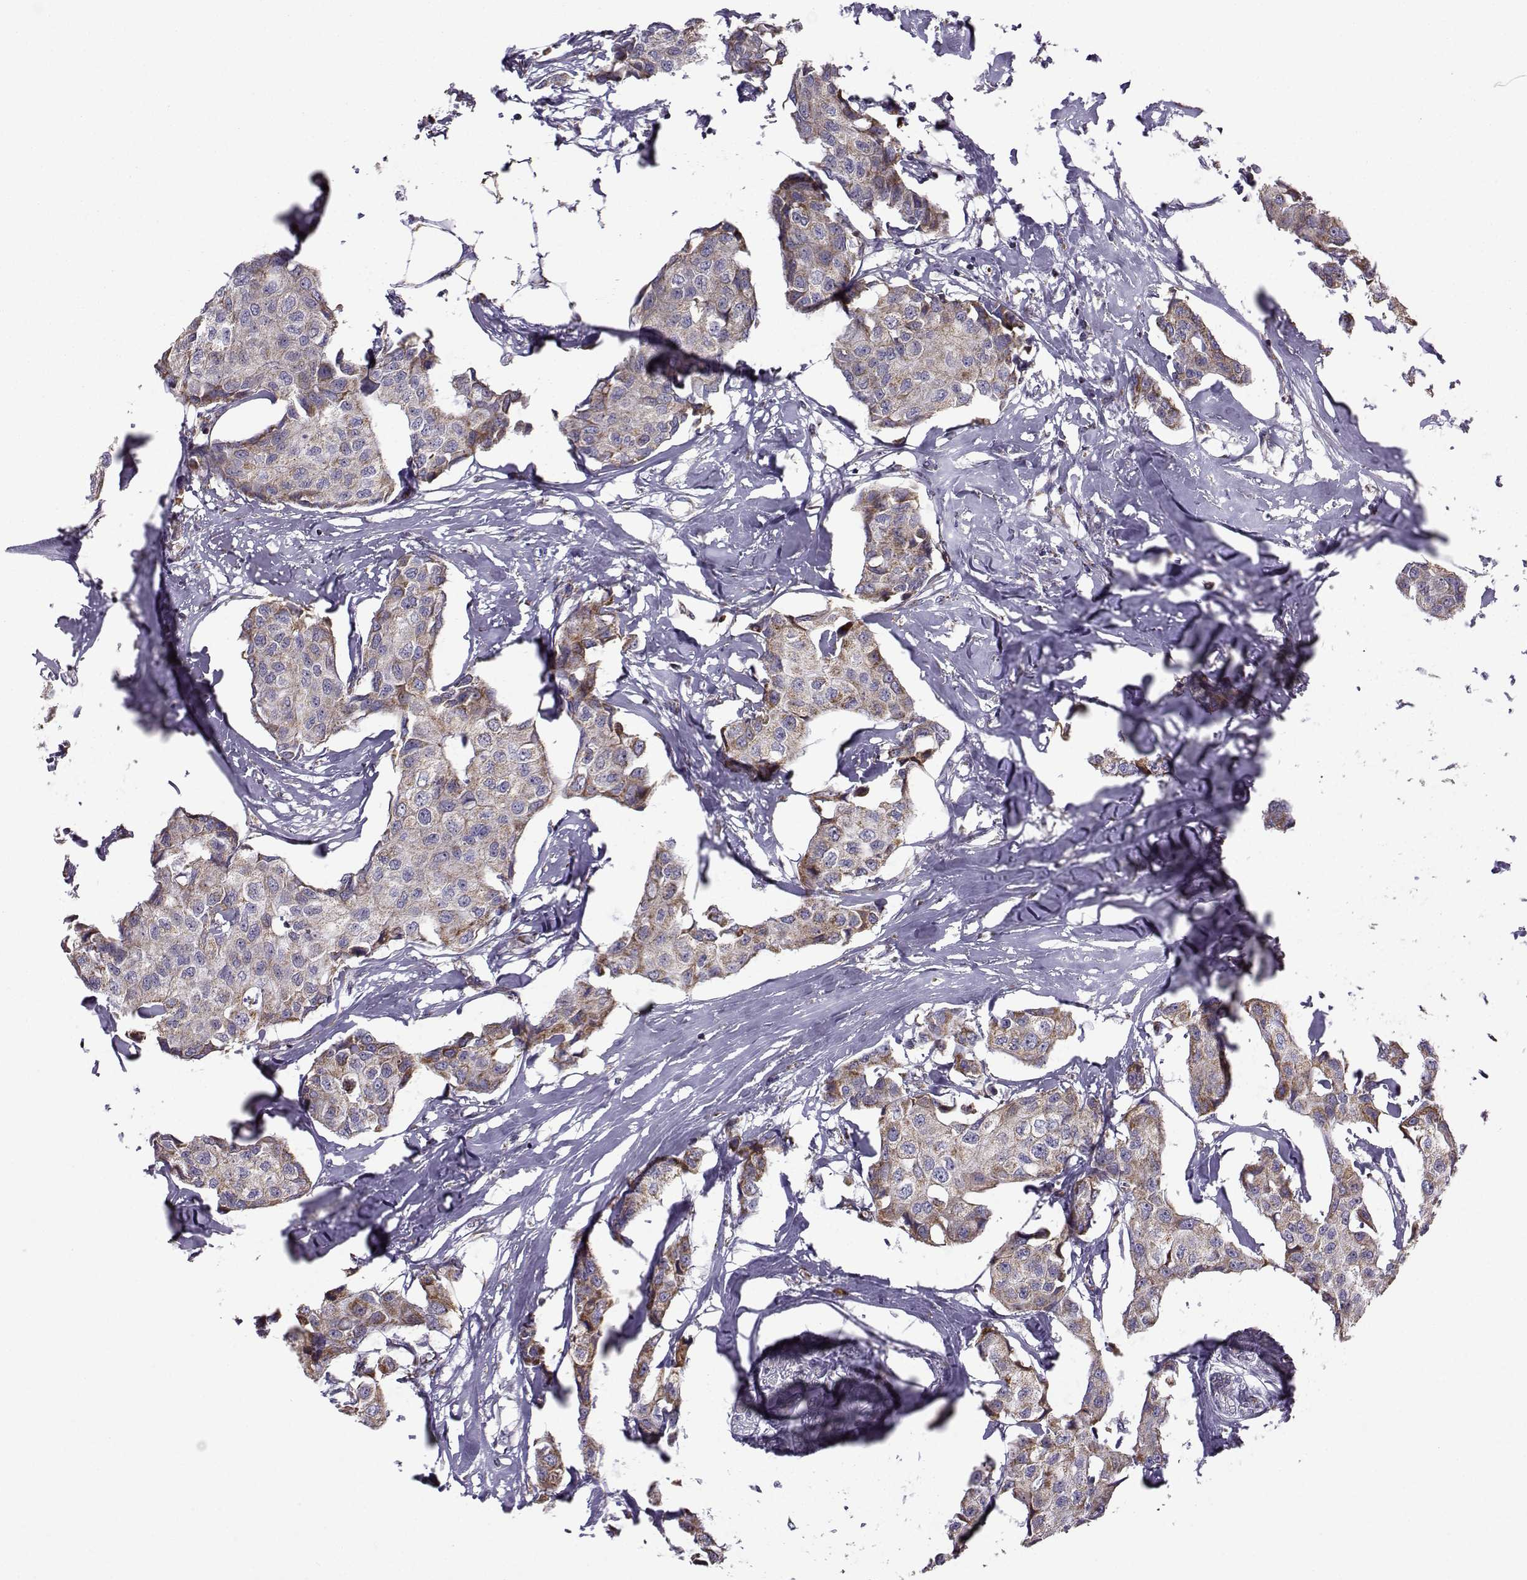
{"staining": {"intensity": "strong", "quantity": "25%-75%", "location": "cytoplasmic/membranous"}, "tissue": "breast cancer", "cell_type": "Tumor cells", "image_type": "cancer", "snomed": [{"axis": "morphology", "description": "Duct carcinoma"}, {"axis": "topography", "description": "Breast"}], "caption": "A brown stain highlights strong cytoplasmic/membranous expression of a protein in breast cancer (invasive ductal carcinoma) tumor cells.", "gene": "NECAB3", "patient": {"sex": "female", "age": 80}}